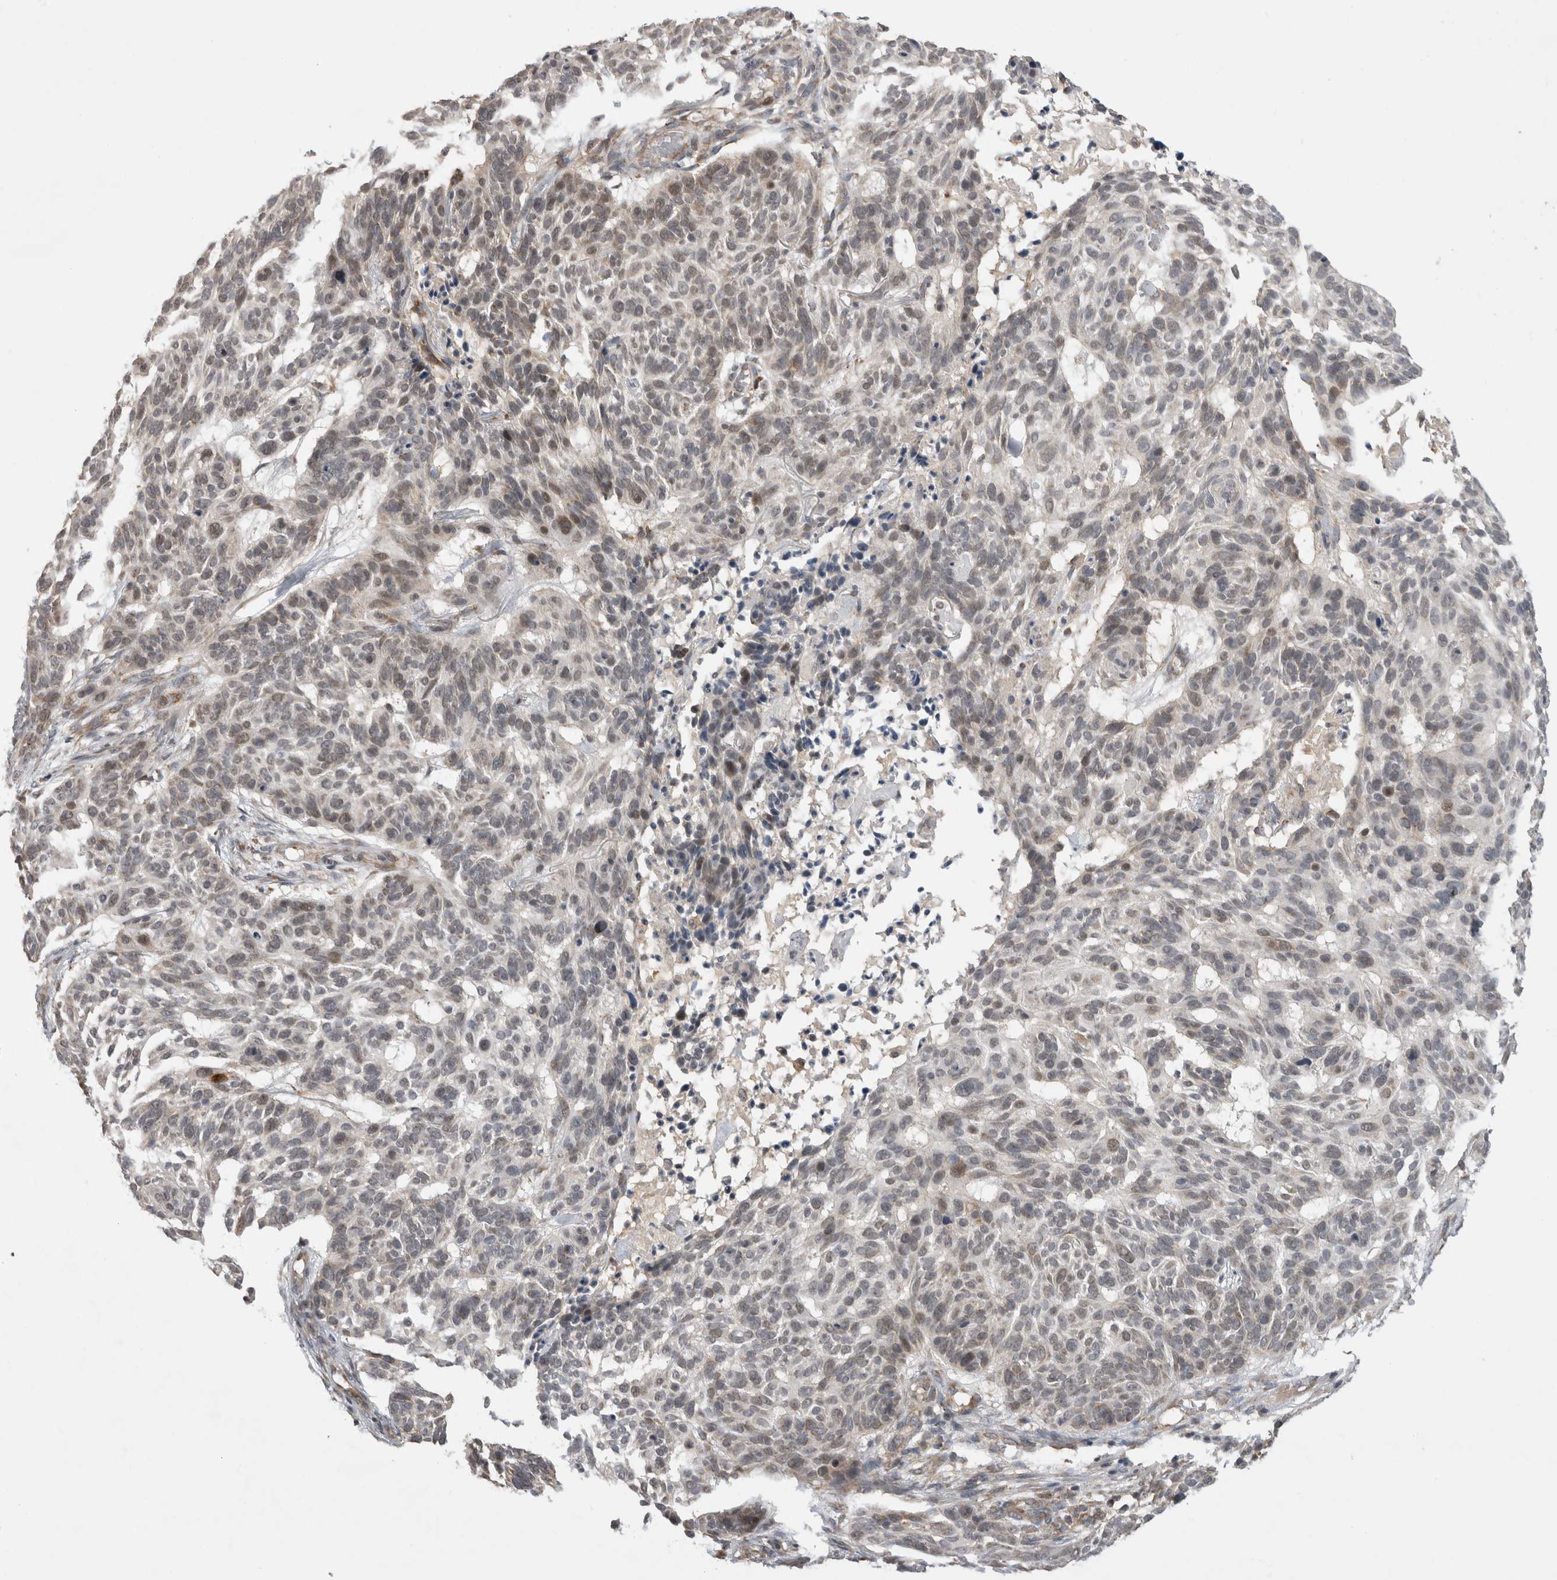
{"staining": {"intensity": "weak", "quantity": "<25%", "location": "cytoplasmic/membranous"}, "tissue": "skin cancer", "cell_type": "Tumor cells", "image_type": "cancer", "snomed": [{"axis": "morphology", "description": "Basal cell carcinoma"}, {"axis": "topography", "description": "Skin"}], "caption": "Immunohistochemistry (IHC) micrograph of human skin basal cell carcinoma stained for a protein (brown), which displays no staining in tumor cells.", "gene": "KCNIP1", "patient": {"sex": "male", "age": 85}}